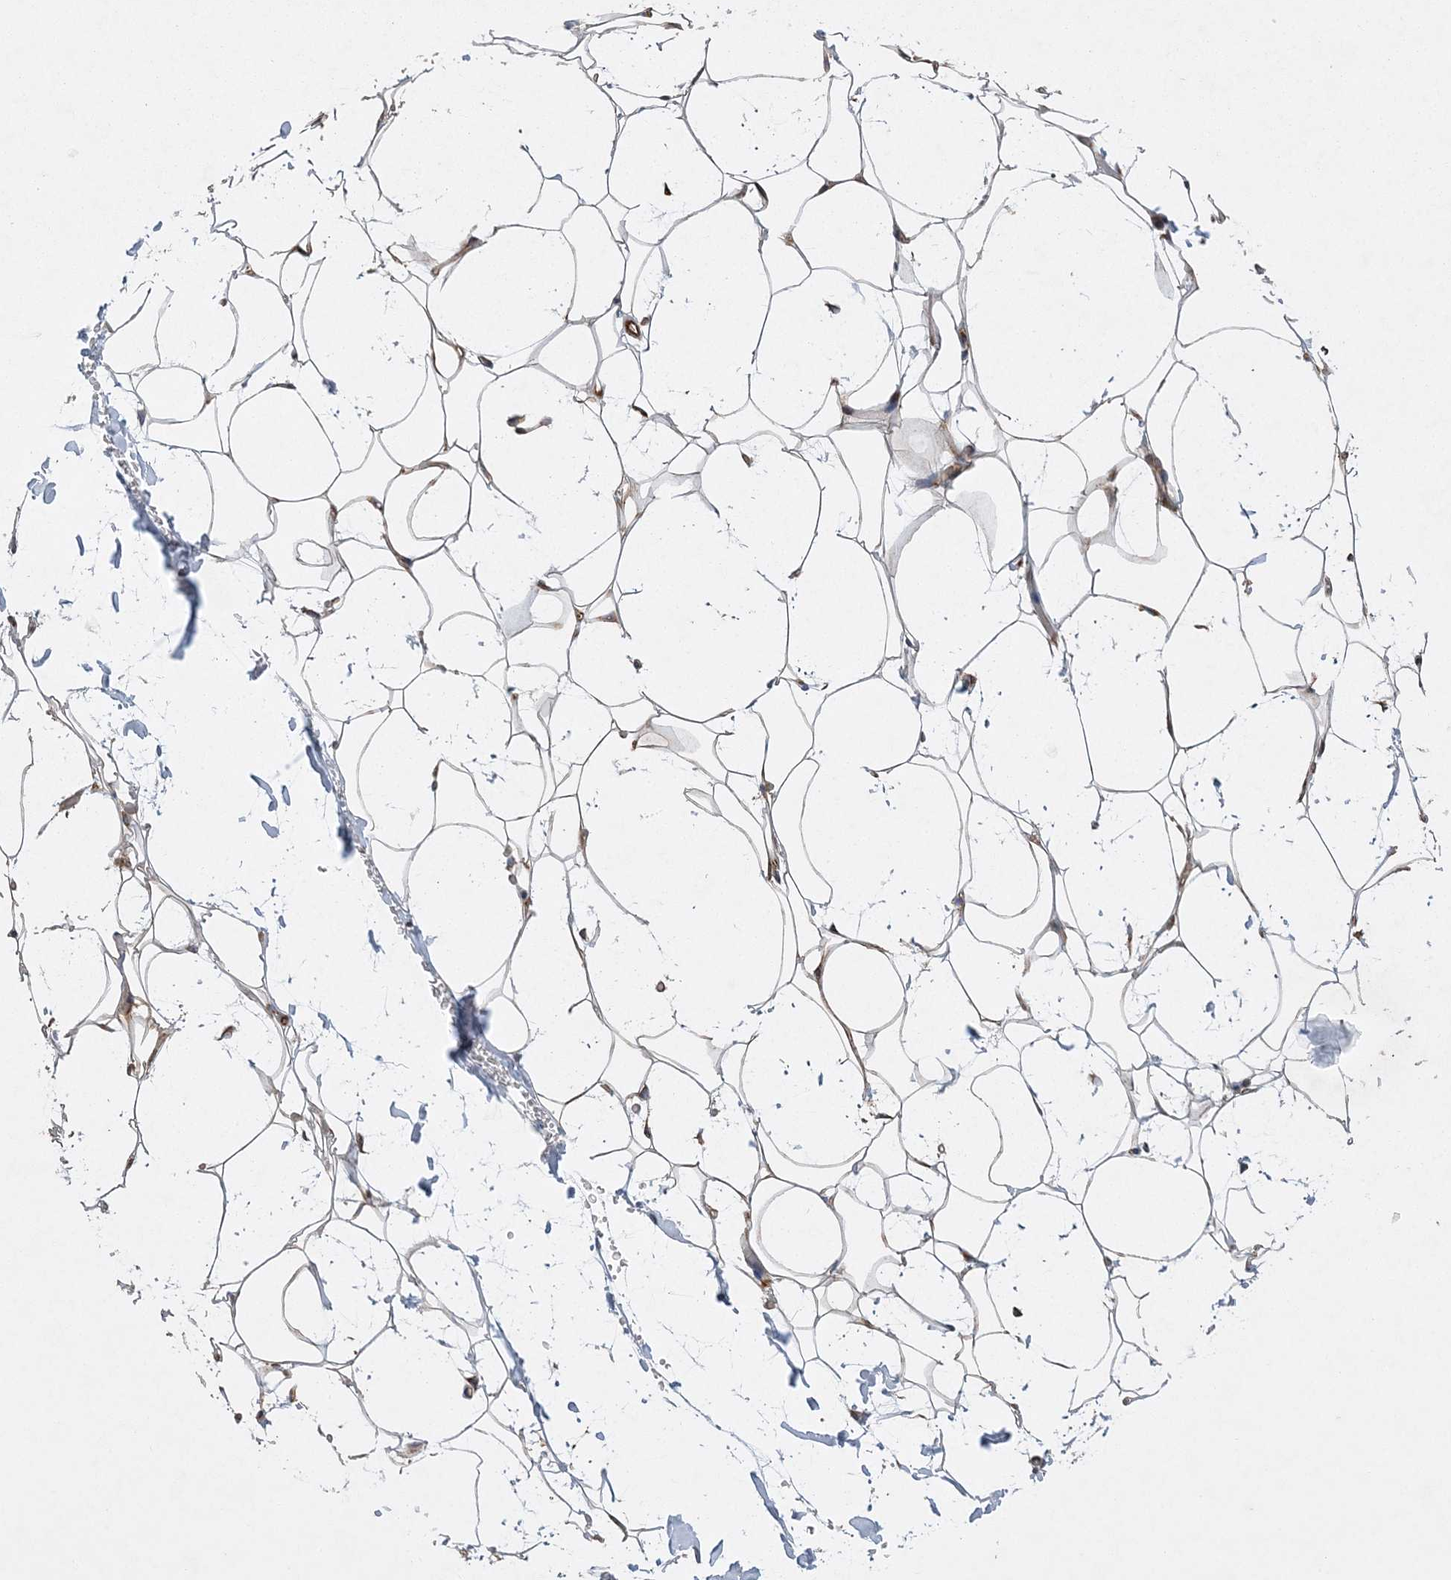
{"staining": {"intensity": "weak", "quantity": "25%-75%", "location": "cytoplasmic/membranous"}, "tissue": "adipose tissue", "cell_type": "Adipocytes", "image_type": "normal", "snomed": [{"axis": "morphology", "description": "Normal tissue, NOS"}, {"axis": "topography", "description": "Breast"}], "caption": "DAB immunohistochemical staining of normal adipose tissue exhibits weak cytoplasmic/membranous protein staining in about 25%-75% of adipocytes.", "gene": "ARSJ", "patient": {"sex": "female", "age": 26}}